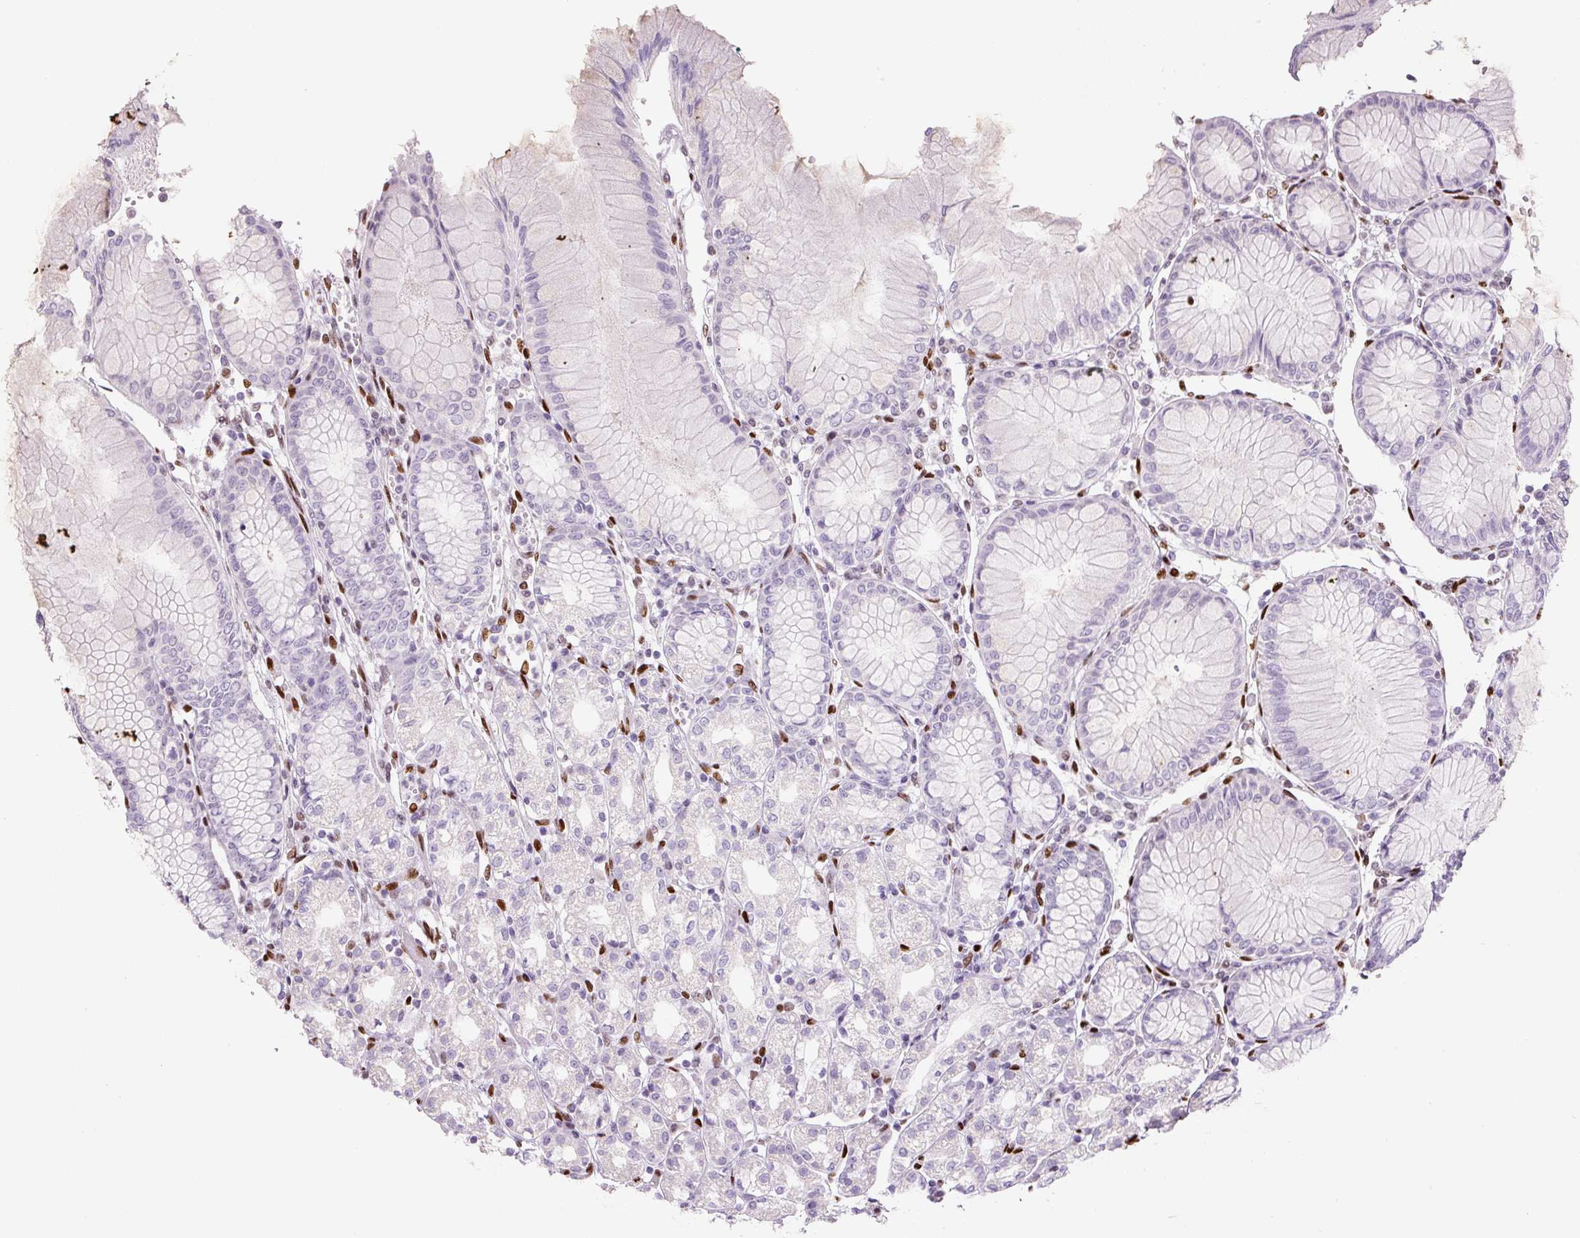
{"staining": {"intensity": "negative", "quantity": "none", "location": "none"}, "tissue": "stomach", "cell_type": "Glandular cells", "image_type": "normal", "snomed": [{"axis": "morphology", "description": "Normal tissue, NOS"}, {"axis": "topography", "description": "Stomach"}], "caption": "Photomicrograph shows no protein positivity in glandular cells of benign stomach. (DAB immunohistochemistry, high magnification).", "gene": "ZEB1", "patient": {"sex": "female", "age": 57}}